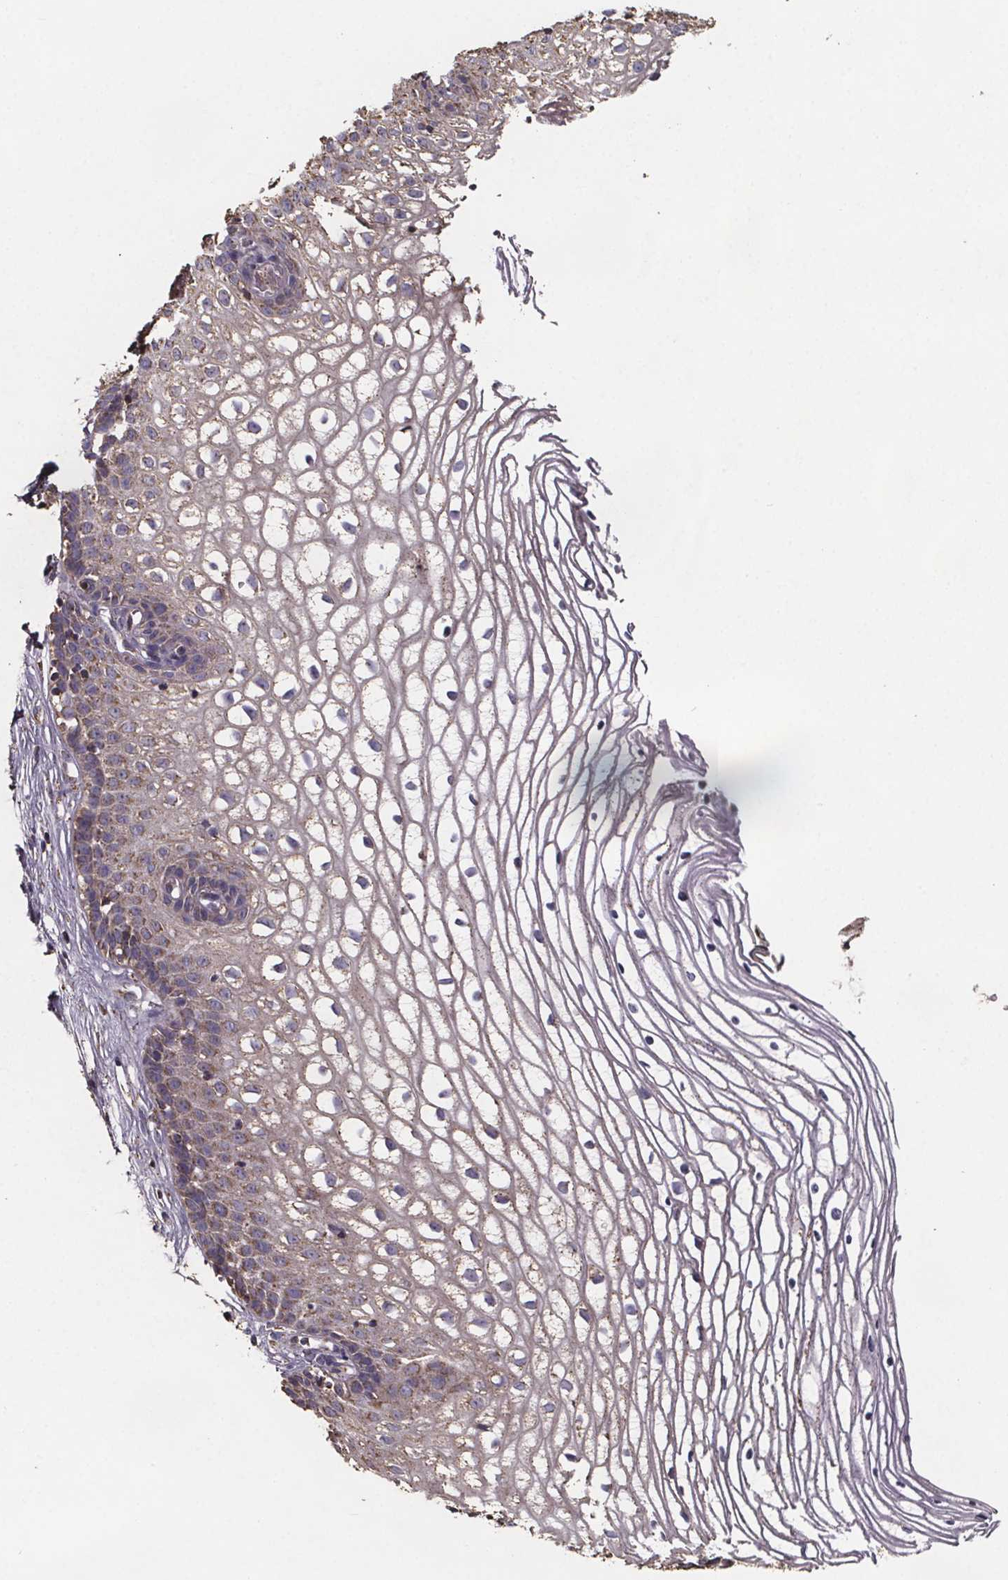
{"staining": {"intensity": "moderate", "quantity": ">75%", "location": "cytoplasmic/membranous"}, "tissue": "cervix", "cell_type": "Glandular cells", "image_type": "normal", "snomed": [{"axis": "morphology", "description": "Normal tissue, NOS"}, {"axis": "topography", "description": "Cervix"}], "caption": "Approximately >75% of glandular cells in benign cervix exhibit moderate cytoplasmic/membranous protein expression as visualized by brown immunohistochemical staining.", "gene": "SLC35D2", "patient": {"sex": "female", "age": 40}}